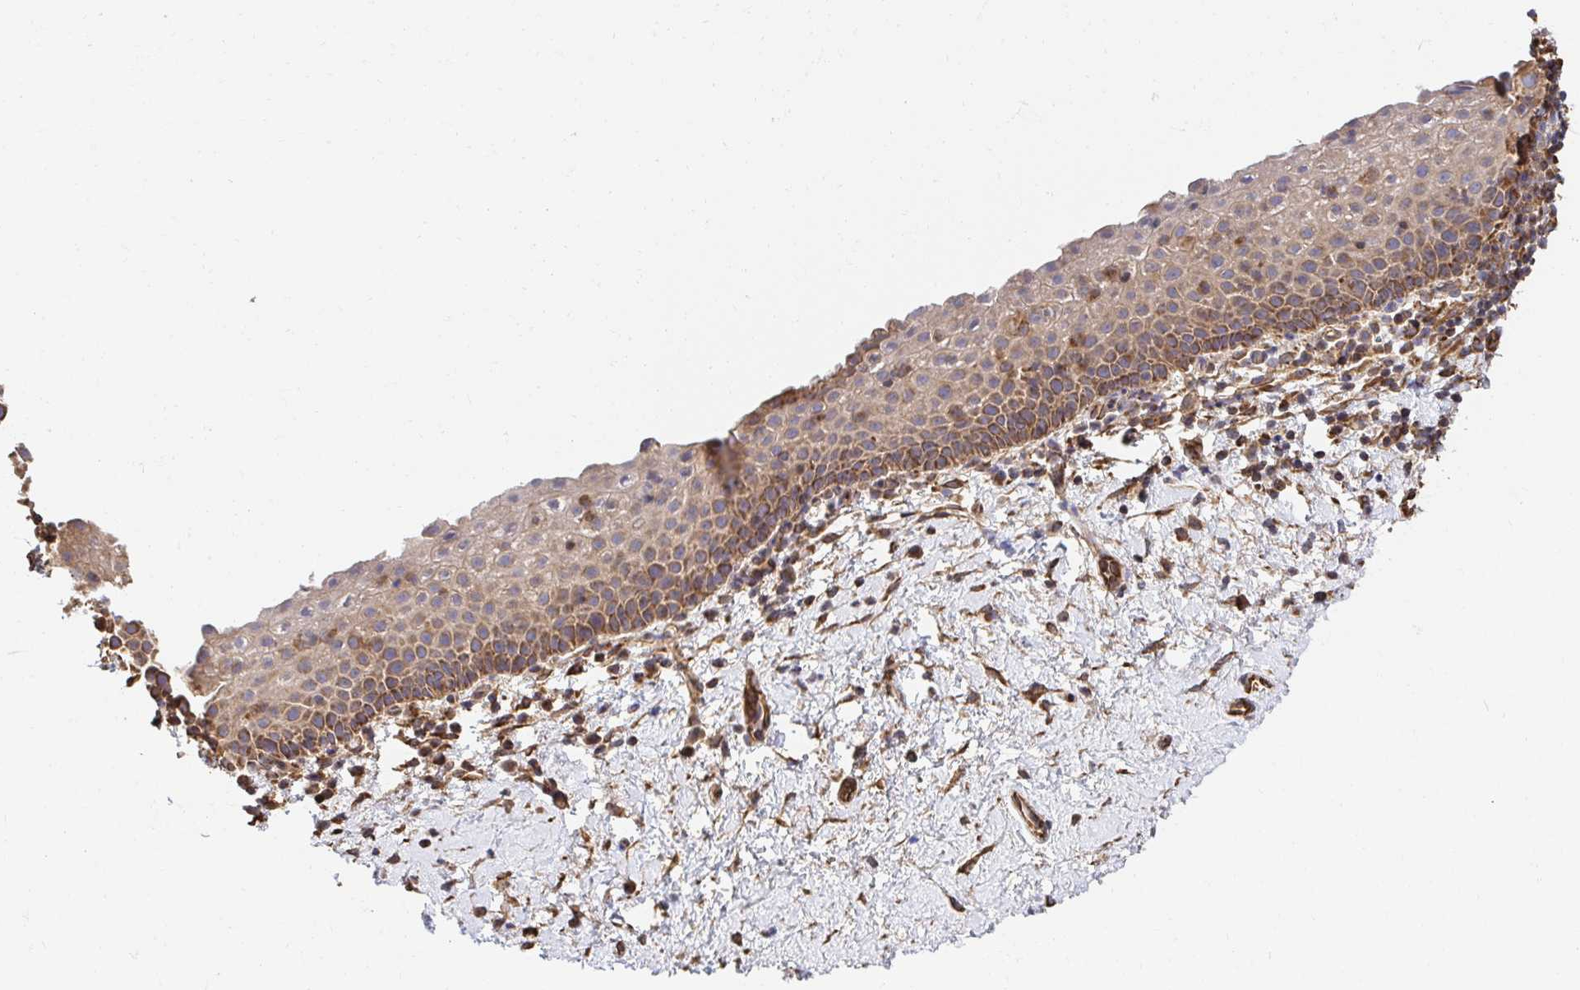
{"staining": {"intensity": "moderate", "quantity": "25%-75%", "location": "cytoplasmic/membranous"}, "tissue": "vagina", "cell_type": "Squamous epithelial cells", "image_type": "normal", "snomed": [{"axis": "morphology", "description": "Normal tissue, NOS"}, {"axis": "topography", "description": "Vagina"}], "caption": "Protein staining reveals moderate cytoplasmic/membranous positivity in about 25%-75% of squamous epithelial cells in unremarkable vagina.", "gene": "APBB1", "patient": {"sex": "female", "age": 61}}